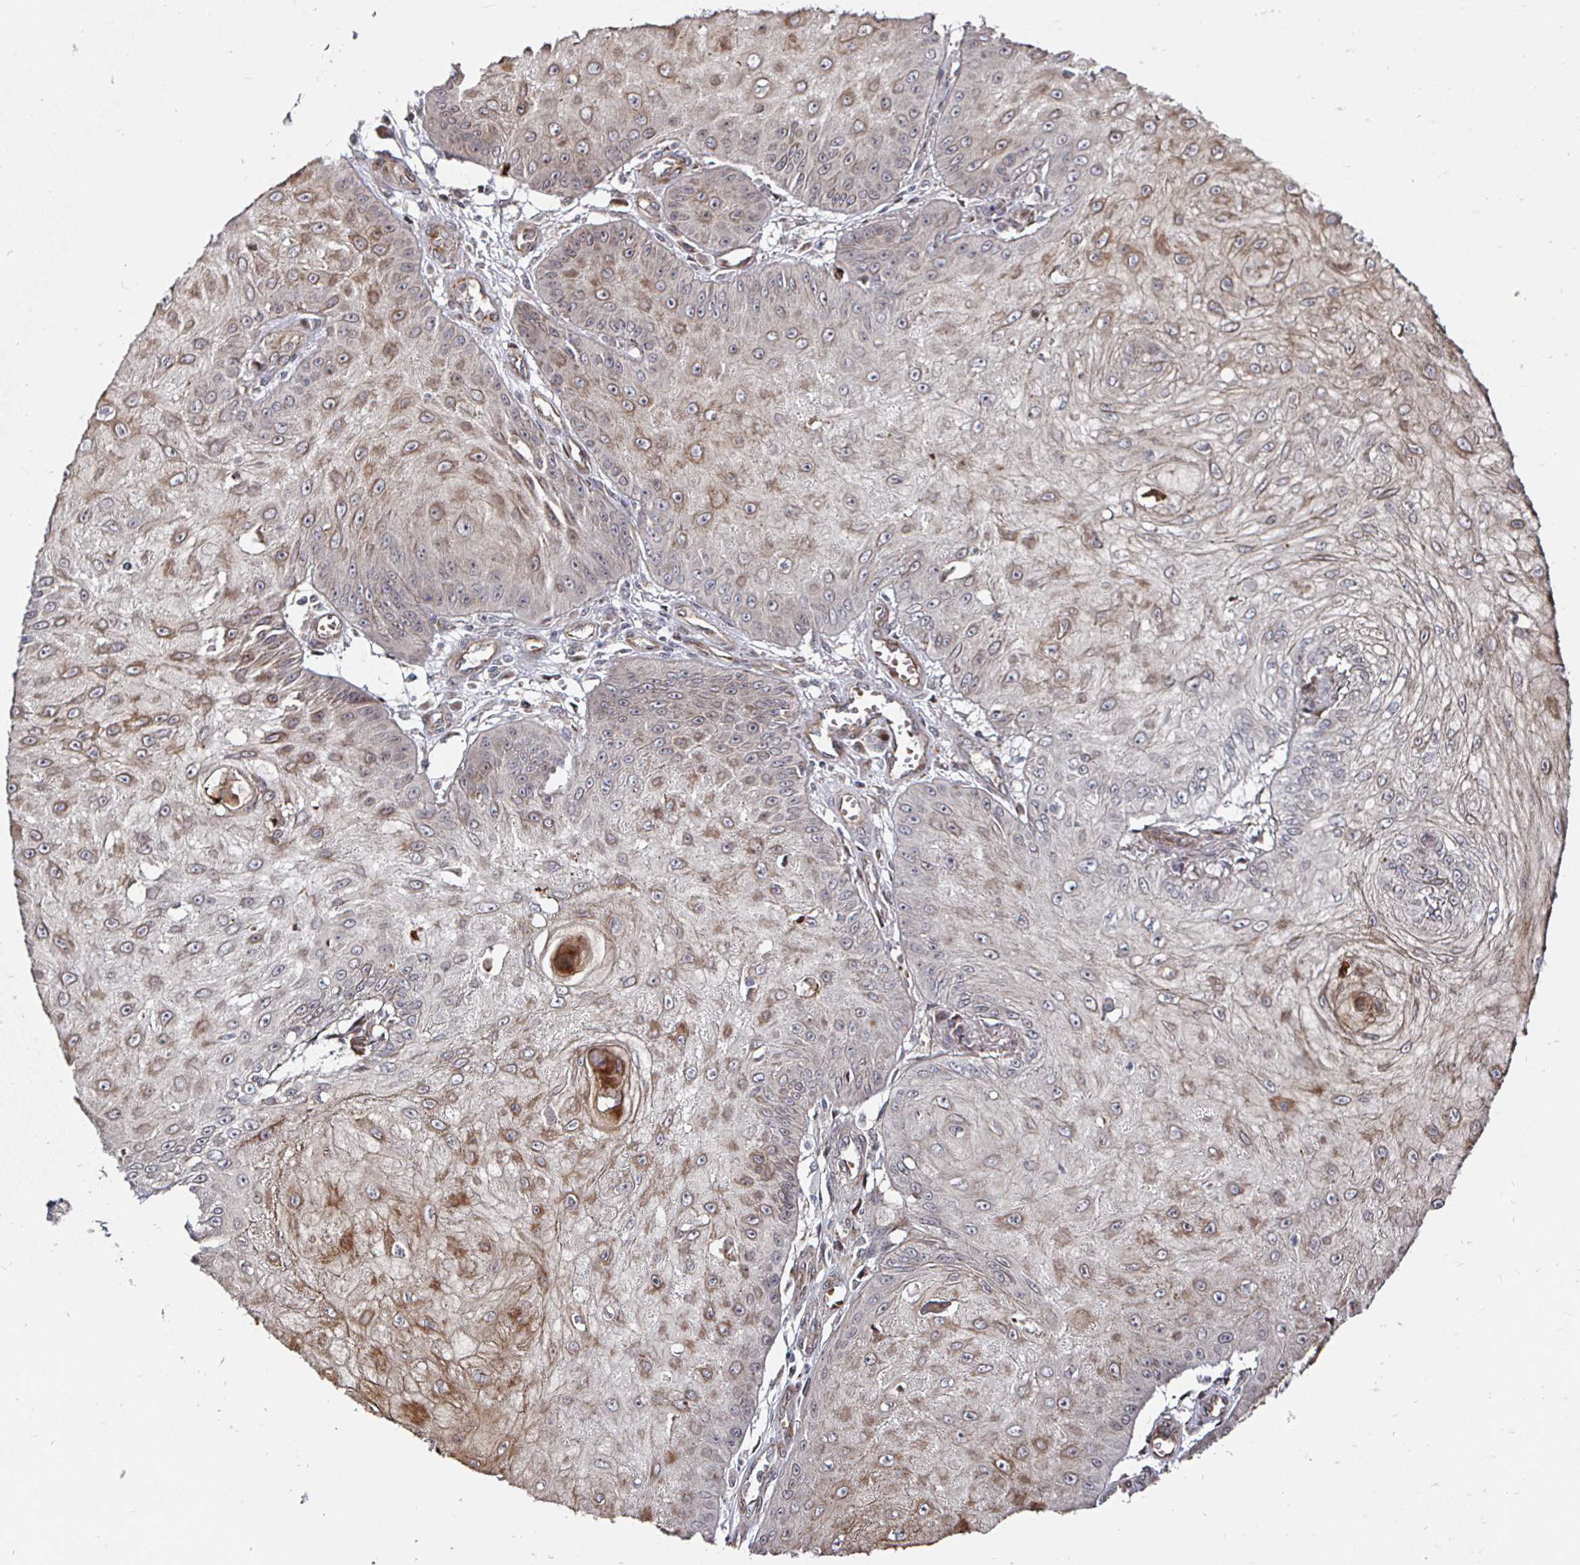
{"staining": {"intensity": "moderate", "quantity": "25%-75%", "location": "cytoplasmic/membranous"}, "tissue": "skin cancer", "cell_type": "Tumor cells", "image_type": "cancer", "snomed": [{"axis": "morphology", "description": "Squamous cell carcinoma, NOS"}, {"axis": "topography", "description": "Skin"}], "caption": "IHC micrograph of human skin cancer stained for a protein (brown), which demonstrates medium levels of moderate cytoplasmic/membranous positivity in approximately 25%-75% of tumor cells.", "gene": "TBKBP1", "patient": {"sex": "male", "age": 70}}